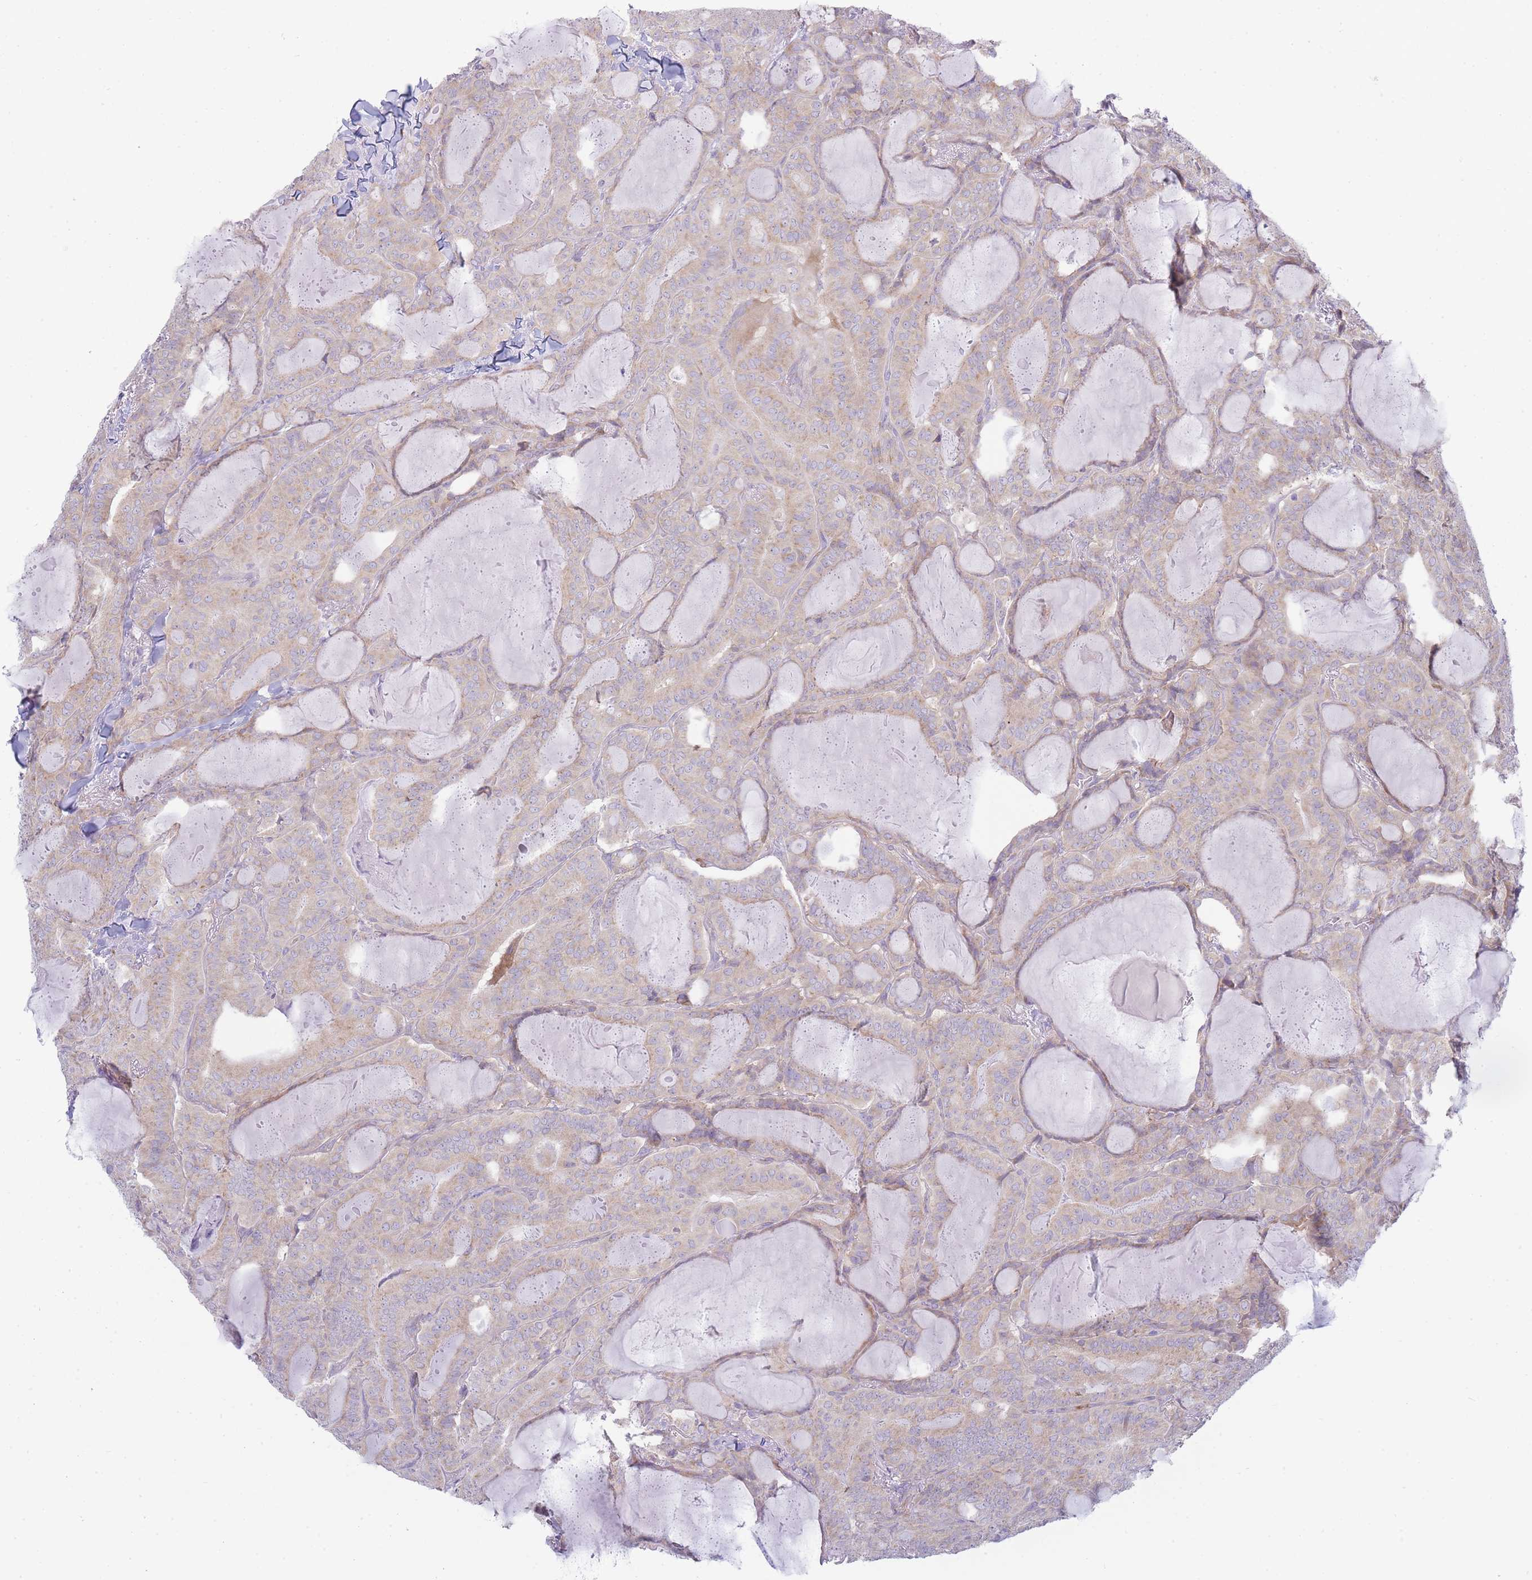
{"staining": {"intensity": "weak", "quantity": "25%-75%", "location": "cytoplasmic/membranous"}, "tissue": "thyroid cancer", "cell_type": "Tumor cells", "image_type": "cancer", "snomed": [{"axis": "morphology", "description": "Papillary adenocarcinoma, NOS"}, {"axis": "topography", "description": "Thyroid gland"}], "caption": "IHC of thyroid papillary adenocarcinoma displays low levels of weak cytoplasmic/membranous positivity in about 25%-75% of tumor cells.", "gene": "OR5L2", "patient": {"sex": "female", "age": 68}}